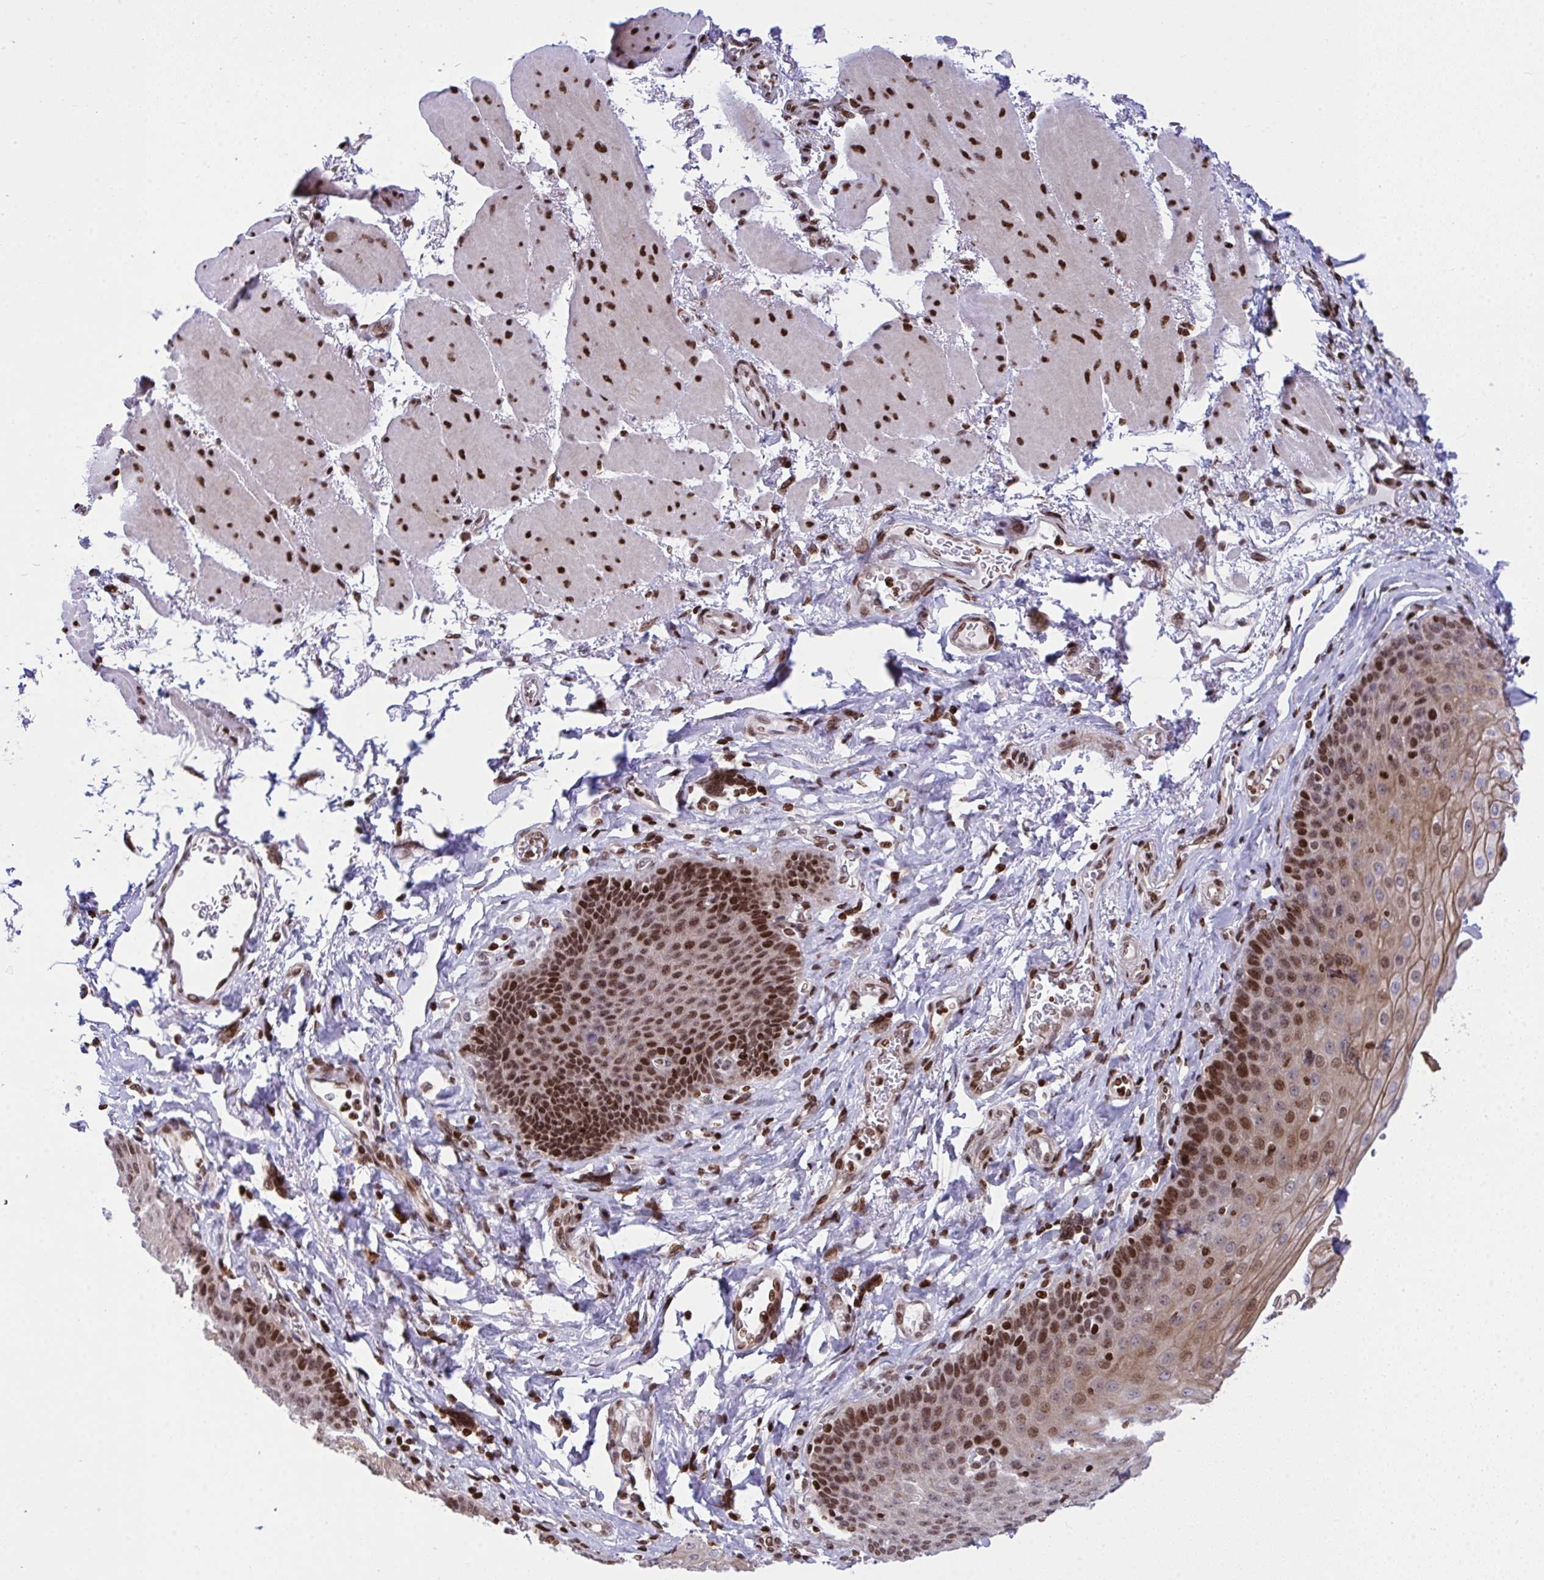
{"staining": {"intensity": "strong", "quantity": "25%-75%", "location": "cytoplasmic/membranous,nuclear"}, "tissue": "esophagus", "cell_type": "Squamous epithelial cells", "image_type": "normal", "snomed": [{"axis": "morphology", "description": "Normal tissue, NOS"}, {"axis": "topography", "description": "Esophagus"}], "caption": "This micrograph shows immunohistochemistry staining of benign esophagus, with high strong cytoplasmic/membranous,nuclear positivity in about 25%-75% of squamous epithelial cells.", "gene": "RAPGEF5", "patient": {"sex": "female", "age": 81}}